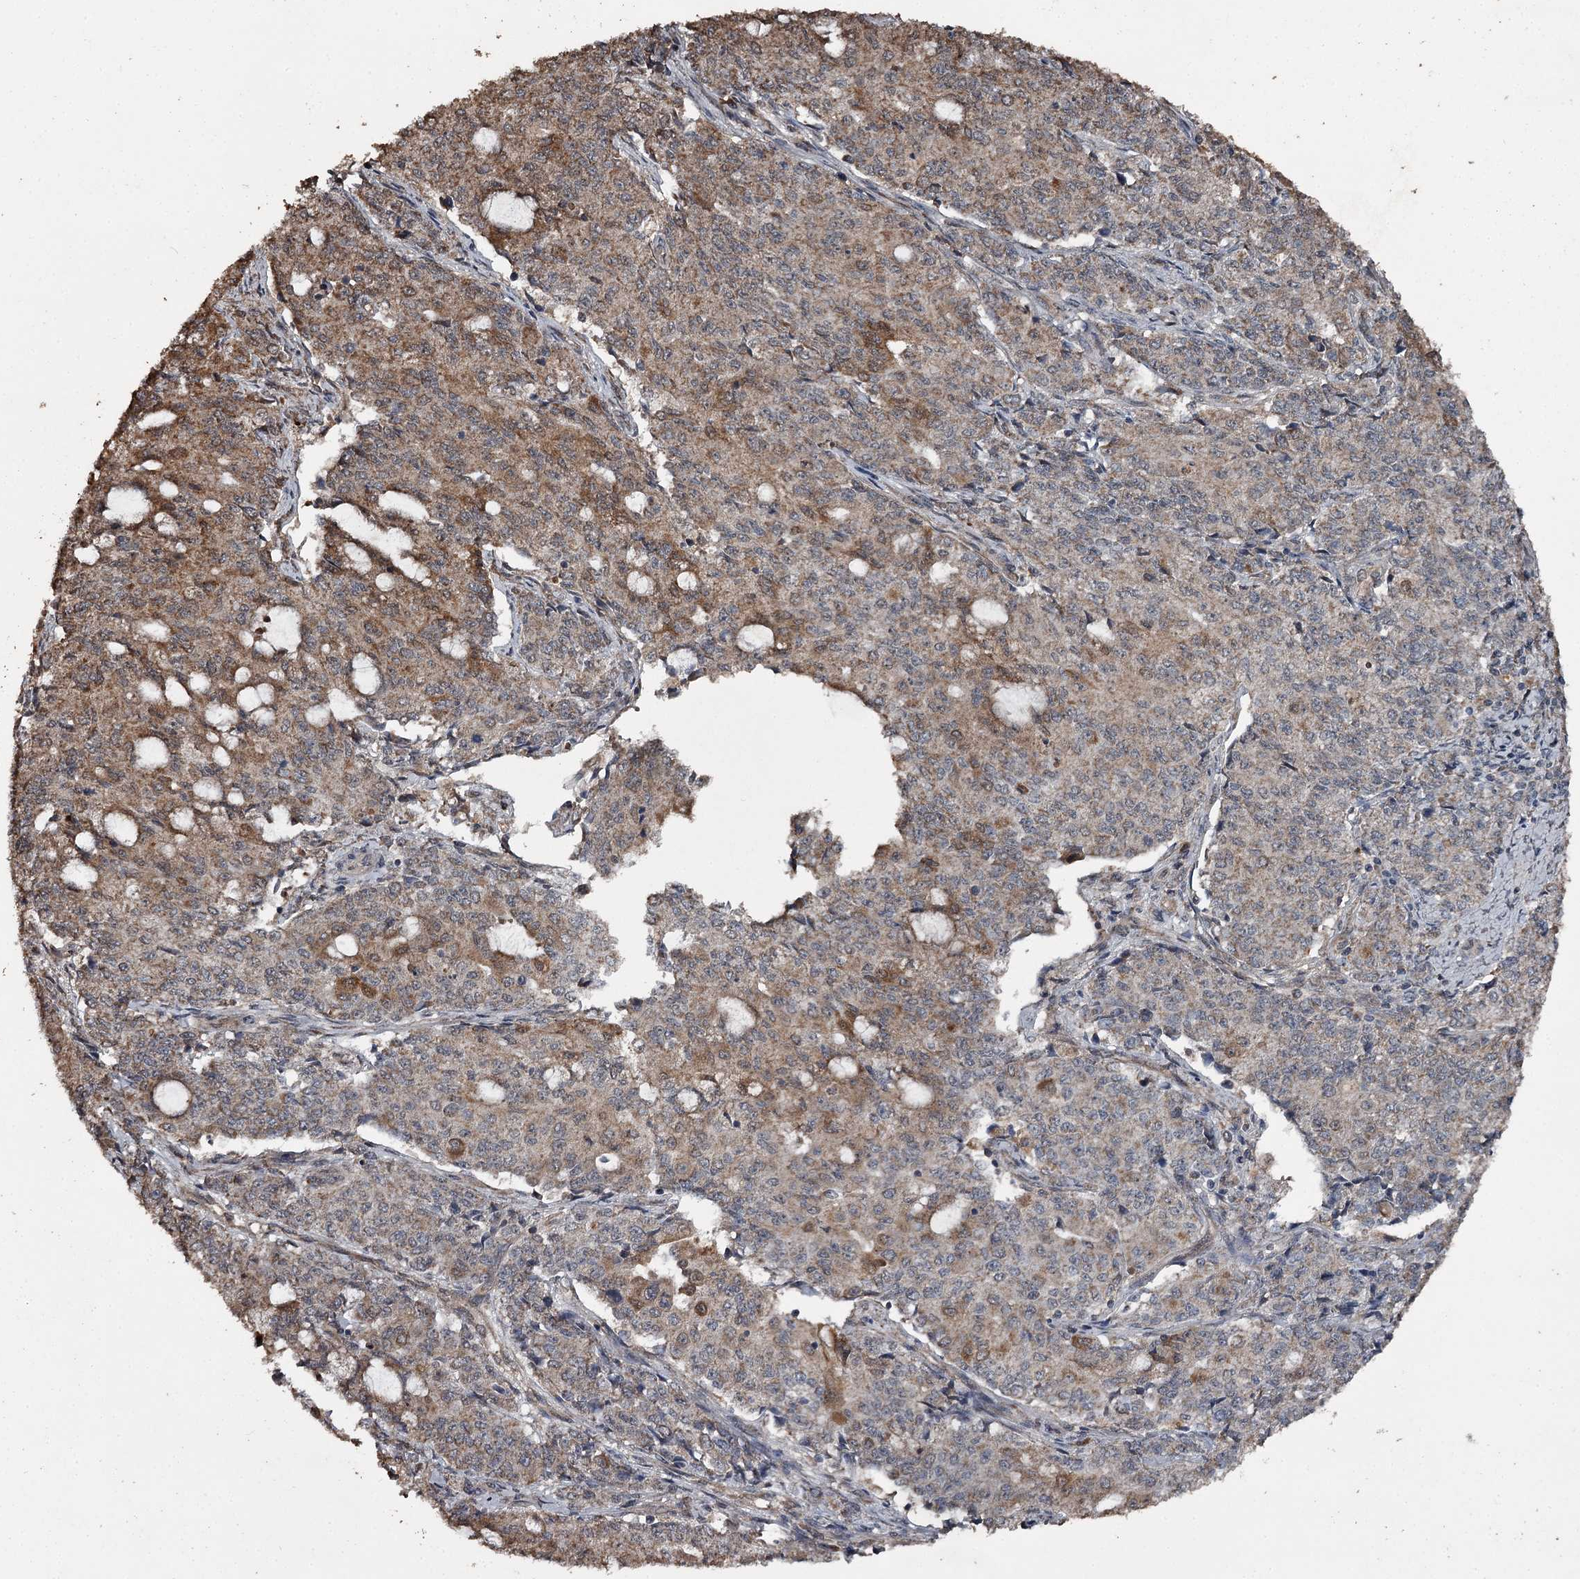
{"staining": {"intensity": "moderate", "quantity": "25%-75%", "location": "cytoplasmic/membranous"}, "tissue": "endometrial cancer", "cell_type": "Tumor cells", "image_type": "cancer", "snomed": [{"axis": "morphology", "description": "Adenocarcinoma, NOS"}, {"axis": "topography", "description": "Endometrium"}], "caption": "Endometrial cancer stained for a protein (brown) reveals moderate cytoplasmic/membranous positive positivity in about 25%-75% of tumor cells.", "gene": "WIPI1", "patient": {"sex": "female", "age": 50}}